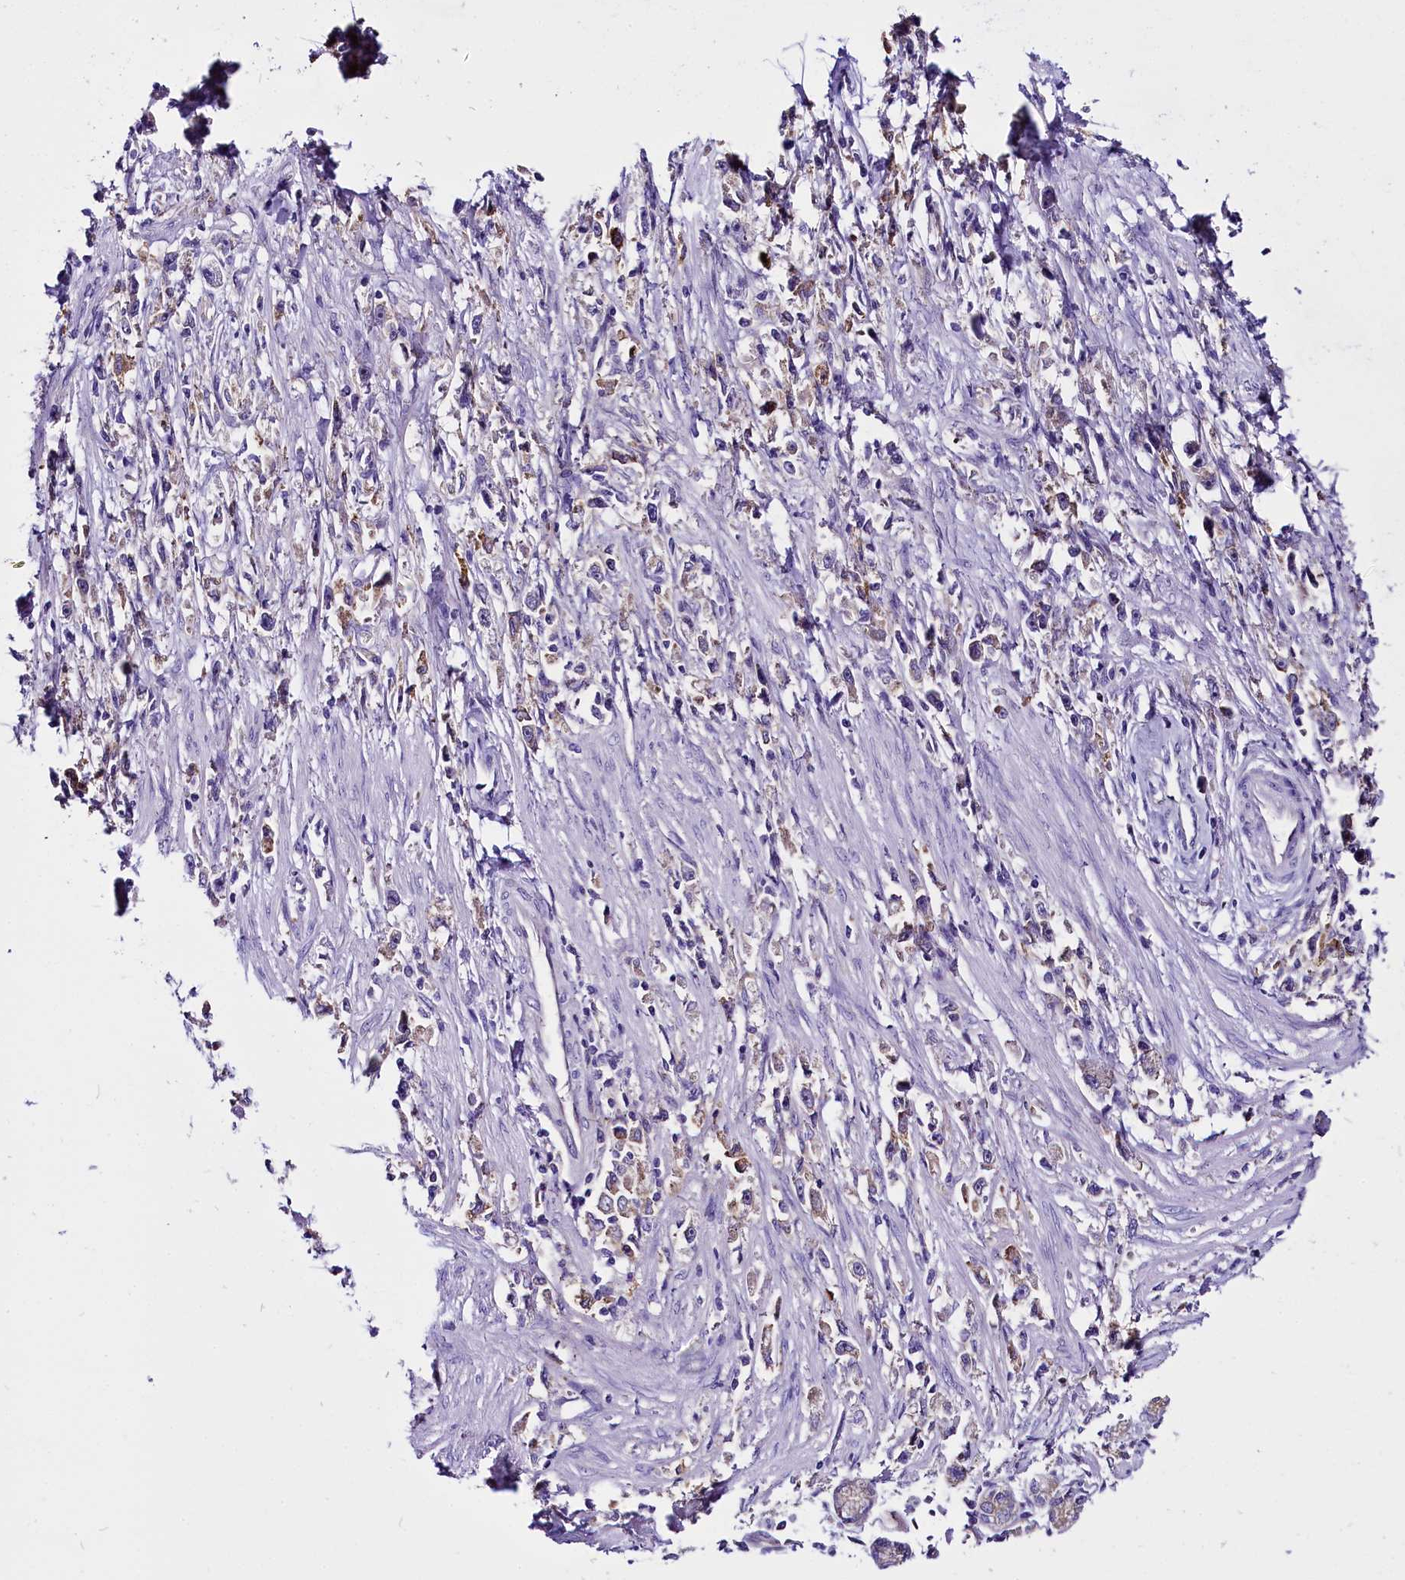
{"staining": {"intensity": "weak", "quantity": "<25%", "location": "cytoplasmic/membranous"}, "tissue": "stomach cancer", "cell_type": "Tumor cells", "image_type": "cancer", "snomed": [{"axis": "morphology", "description": "Adenocarcinoma, NOS"}, {"axis": "topography", "description": "Stomach"}], "caption": "Stomach cancer was stained to show a protein in brown. There is no significant staining in tumor cells.", "gene": "CEP170", "patient": {"sex": "female", "age": 59}}